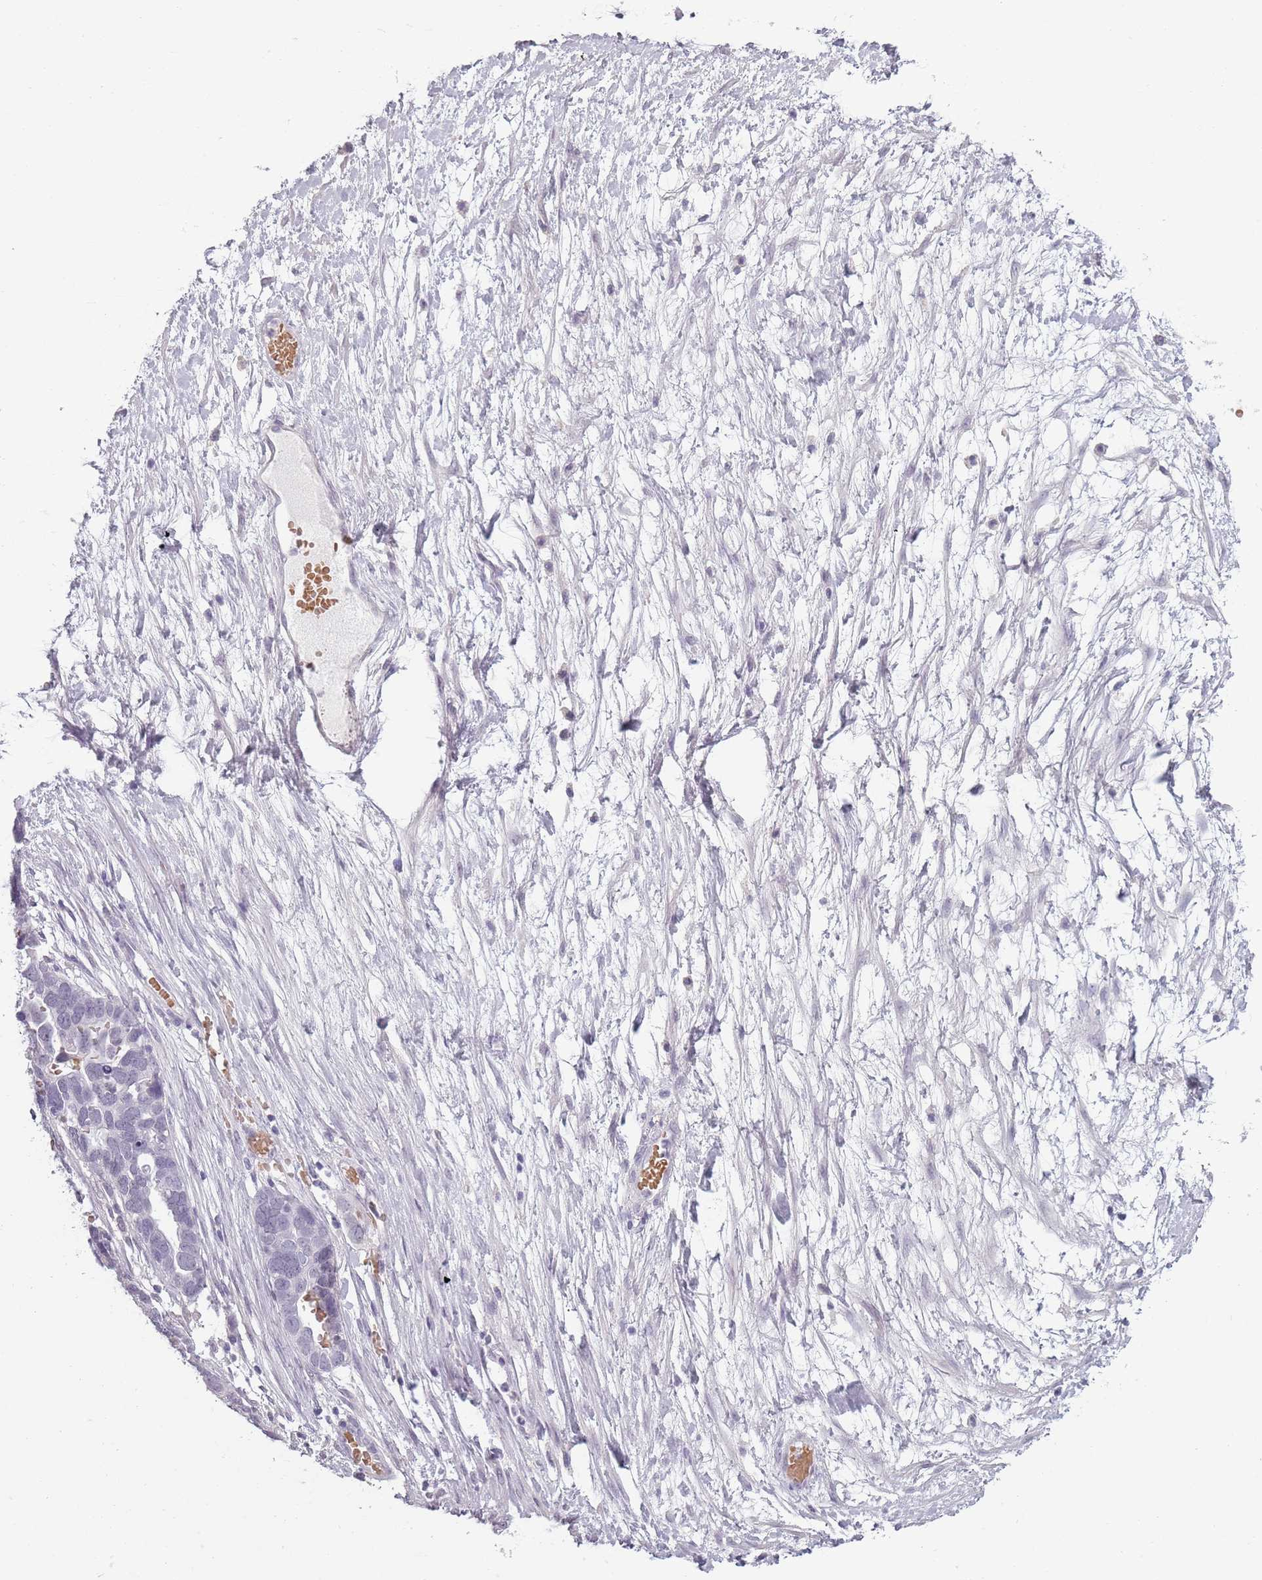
{"staining": {"intensity": "negative", "quantity": "none", "location": "none"}, "tissue": "ovarian cancer", "cell_type": "Tumor cells", "image_type": "cancer", "snomed": [{"axis": "morphology", "description": "Cystadenocarcinoma, serous, NOS"}, {"axis": "topography", "description": "Ovary"}], "caption": "IHC image of neoplastic tissue: ovarian serous cystadenocarcinoma stained with DAB displays no significant protein staining in tumor cells.", "gene": "PIEZO1", "patient": {"sex": "female", "age": 54}}